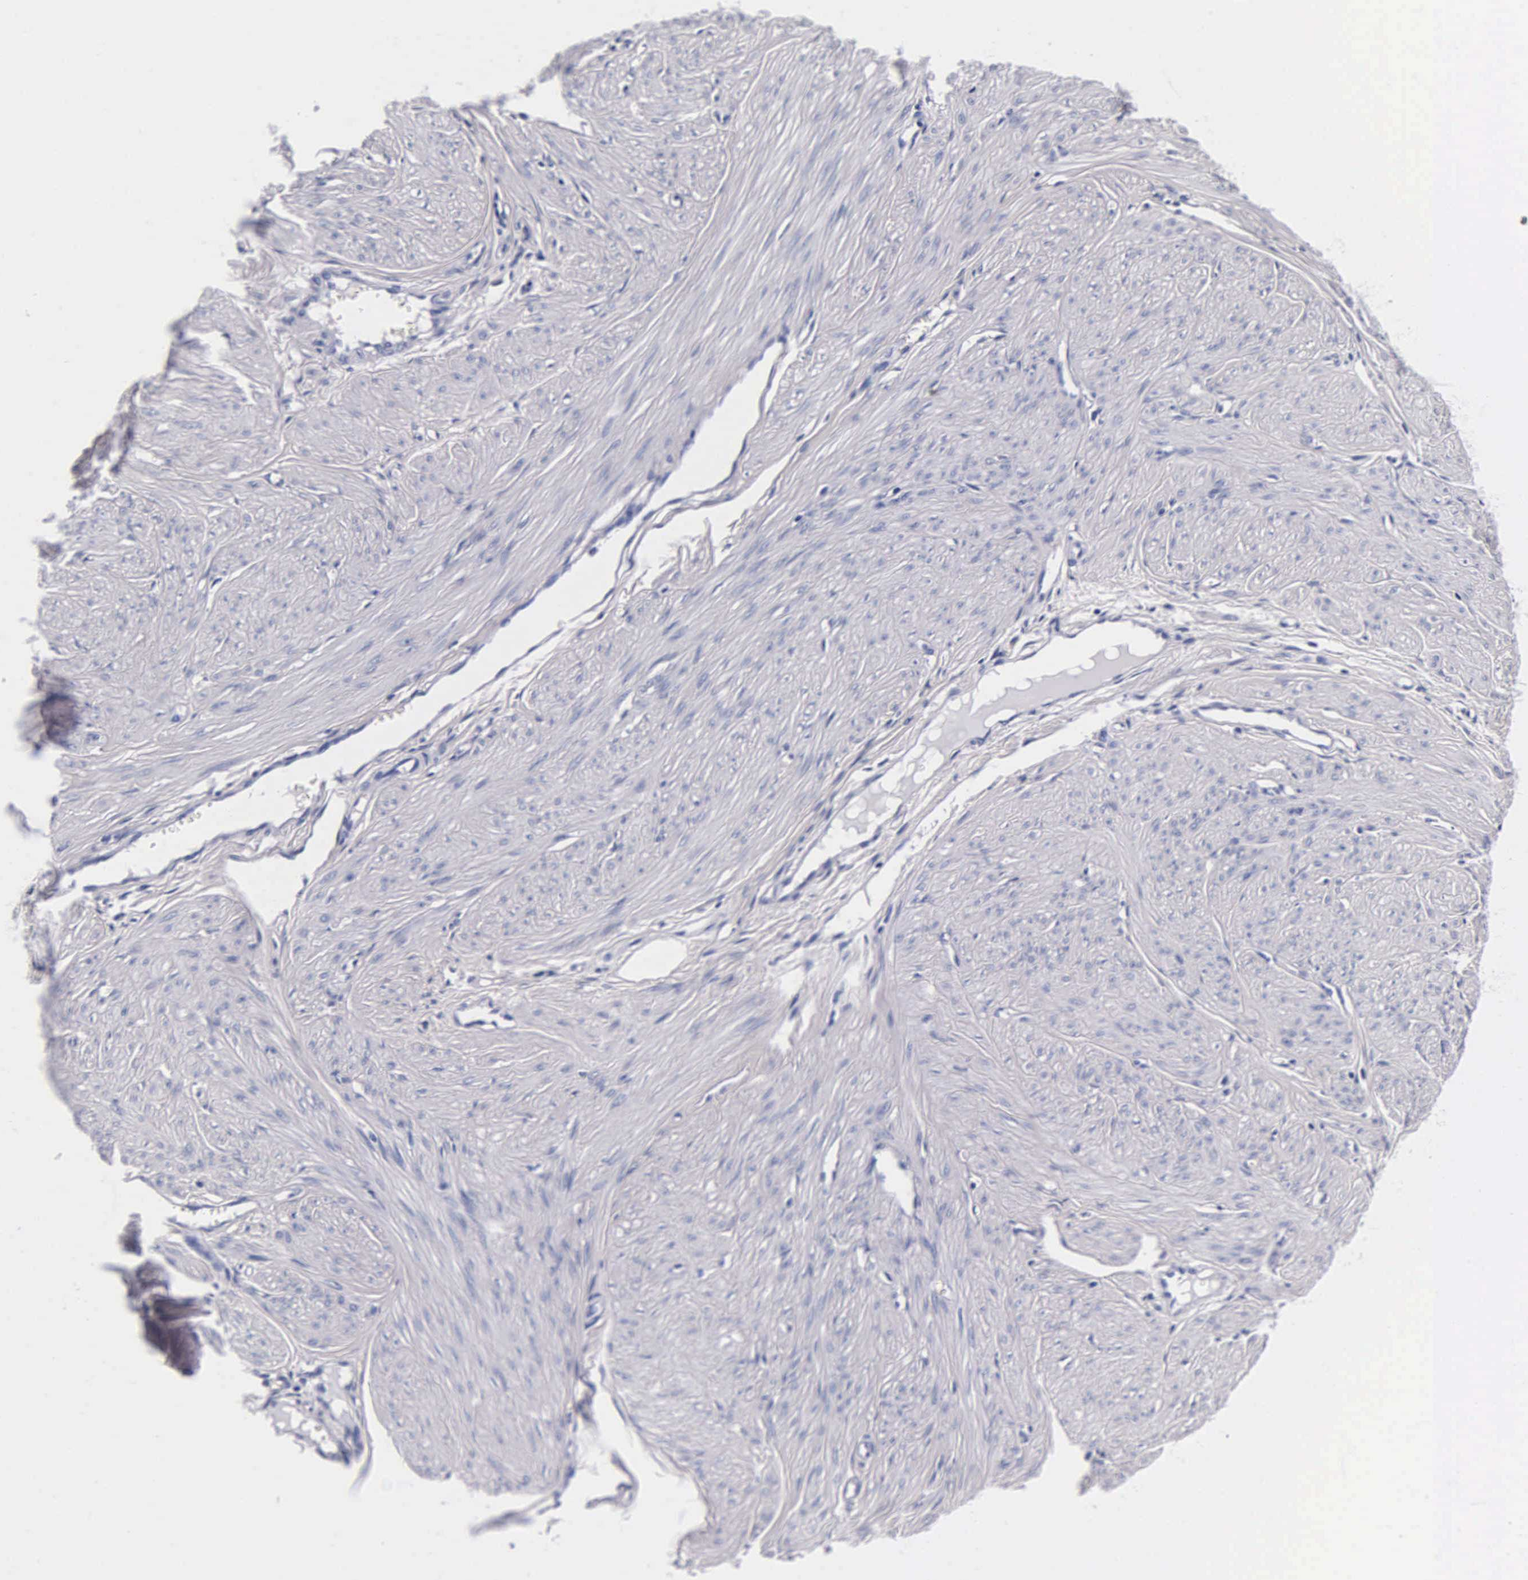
{"staining": {"intensity": "negative", "quantity": "none", "location": "none"}, "tissue": "smooth muscle", "cell_type": "Smooth muscle cells", "image_type": "normal", "snomed": [{"axis": "morphology", "description": "Normal tissue, NOS"}, {"axis": "topography", "description": "Uterus"}], "caption": "Immunohistochemical staining of unremarkable smooth muscle displays no significant positivity in smooth muscle cells. (Immunohistochemistry, brightfield microscopy, high magnification).", "gene": "INS", "patient": {"sex": "female", "age": 45}}